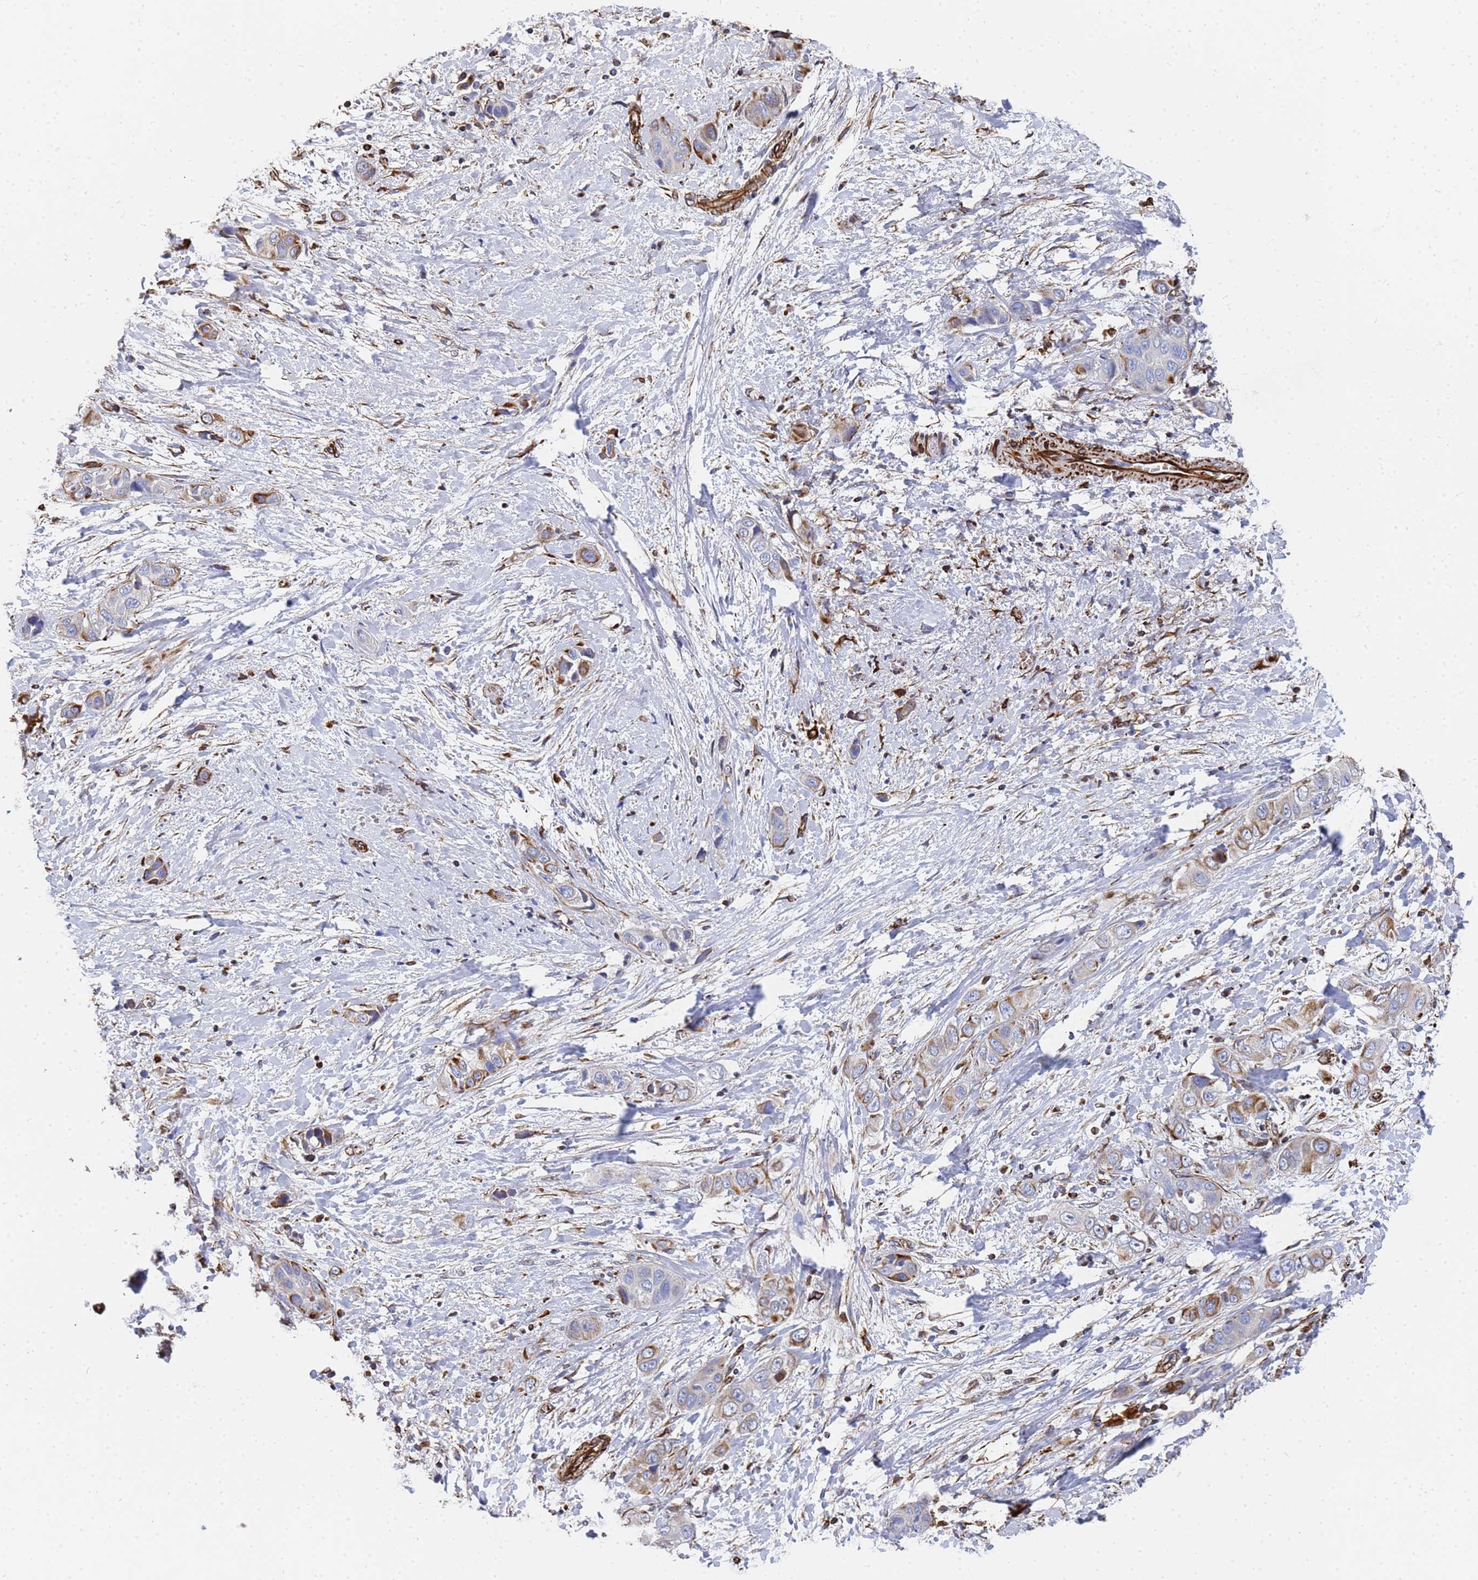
{"staining": {"intensity": "moderate", "quantity": "25%-75%", "location": "cytoplasmic/membranous"}, "tissue": "liver cancer", "cell_type": "Tumor cells", "image_type": "cancer", "snomed": [{"axis": "morphology", "description": "Cholangiocarcinoma"}, {"axis": "topography", "description": "Liver"}], "caption": "Protein staining demonstrates moderate cytoplasmic/membranous staining in approximately 25%-75% of tumor cells in cholangiocarcinoma (liver).", "gene": "SYT13", "patient": {"sex": "female", "age": 52}}